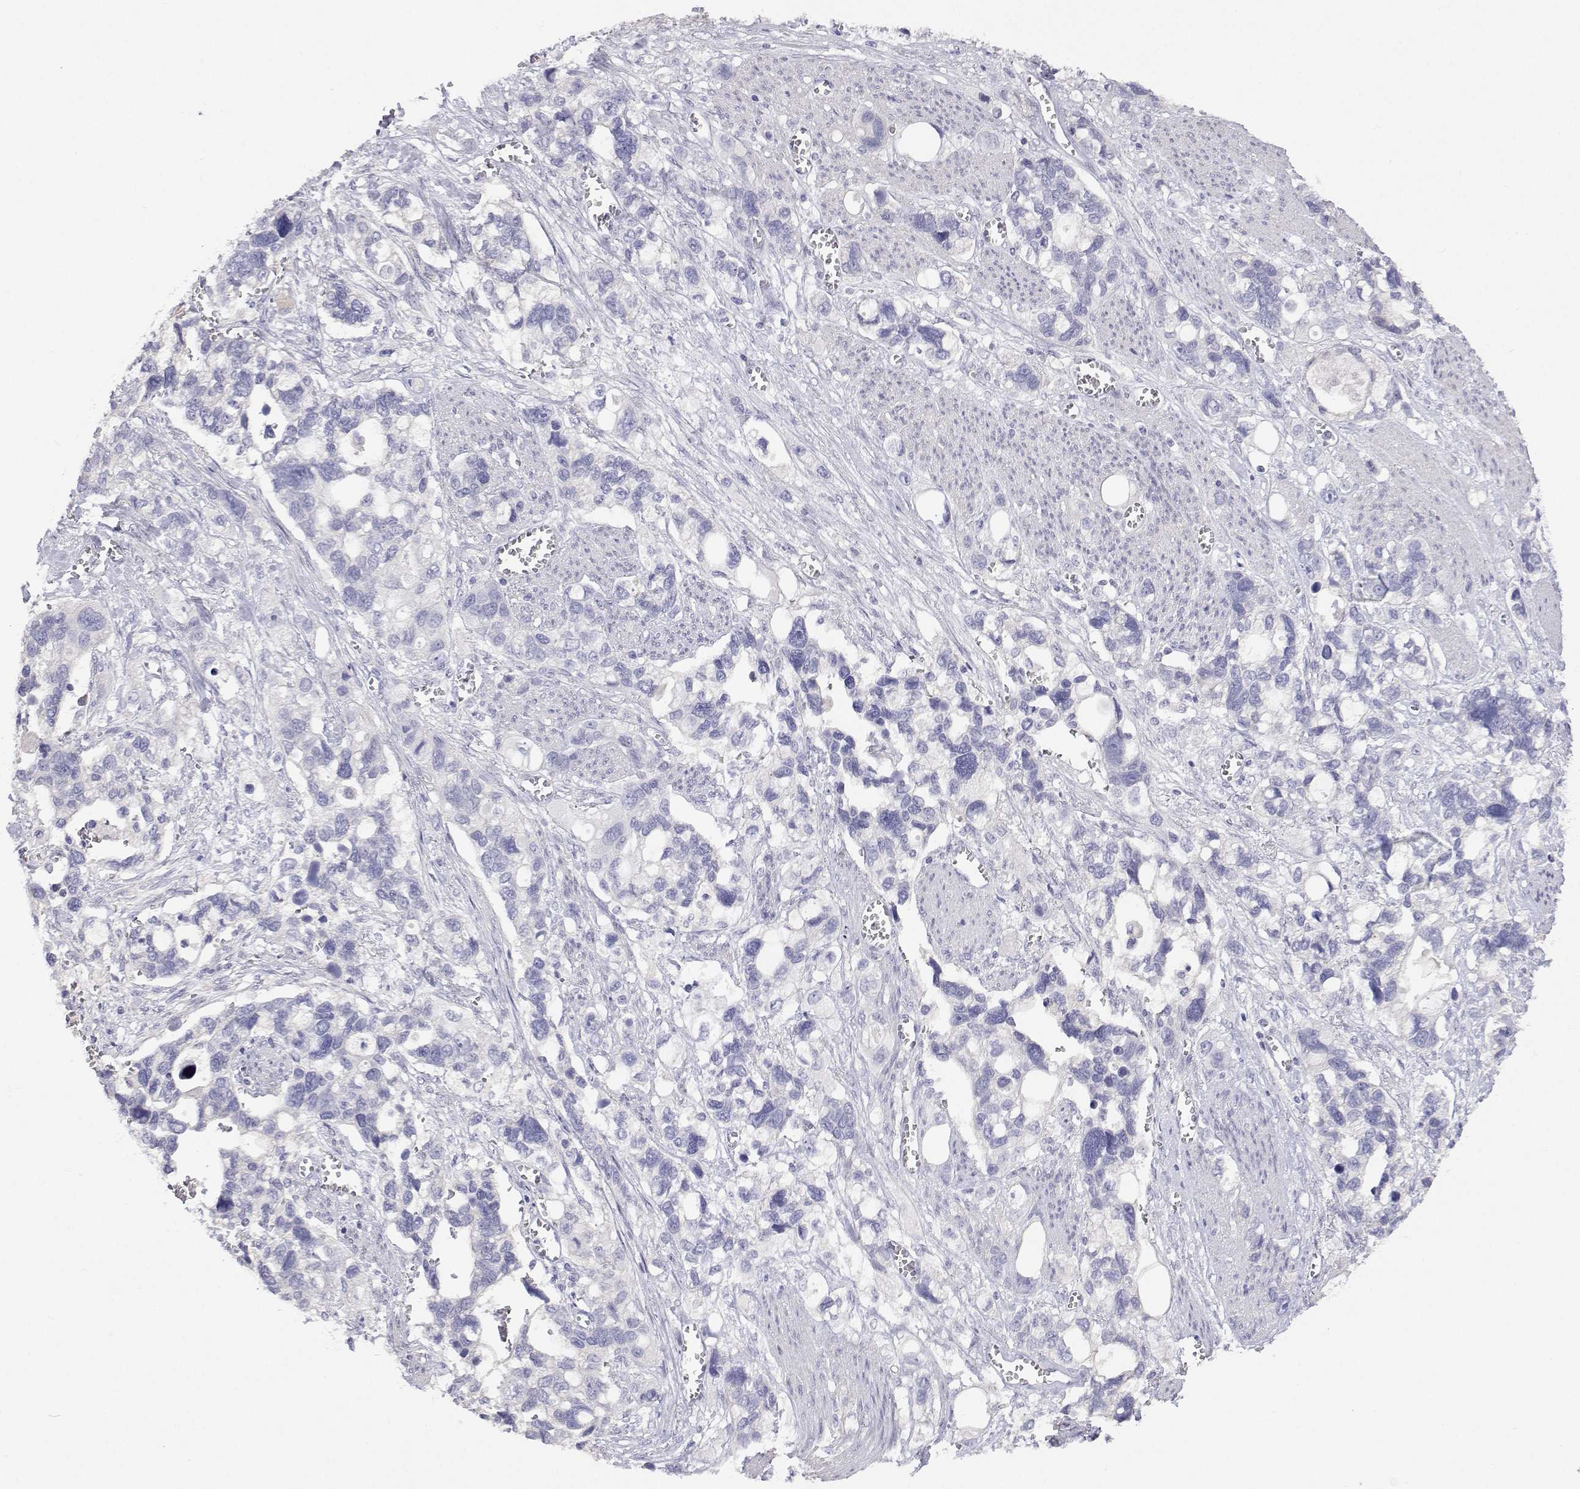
{"staining": {"intensity": "negative", "quantity": "none", "location": "none"}, "tissue": "stomach cancer", "cell_type": "Tumor cells", "image_type": "cancer", "snomed": [{"axis": "morphology", "description": "Adenocarcinoma, NOS"}, {"axis": "topography", "description": "Stomach, upper"}], "caption": "Immunohistochemistry of human stomach adenocarcinoma reveals no staining in tumor cells. (Brightfield microscopy of DAB IHC at high magnification).", "gene": "ANKRD65", "patient": {"sex": "female", "age": 81}}